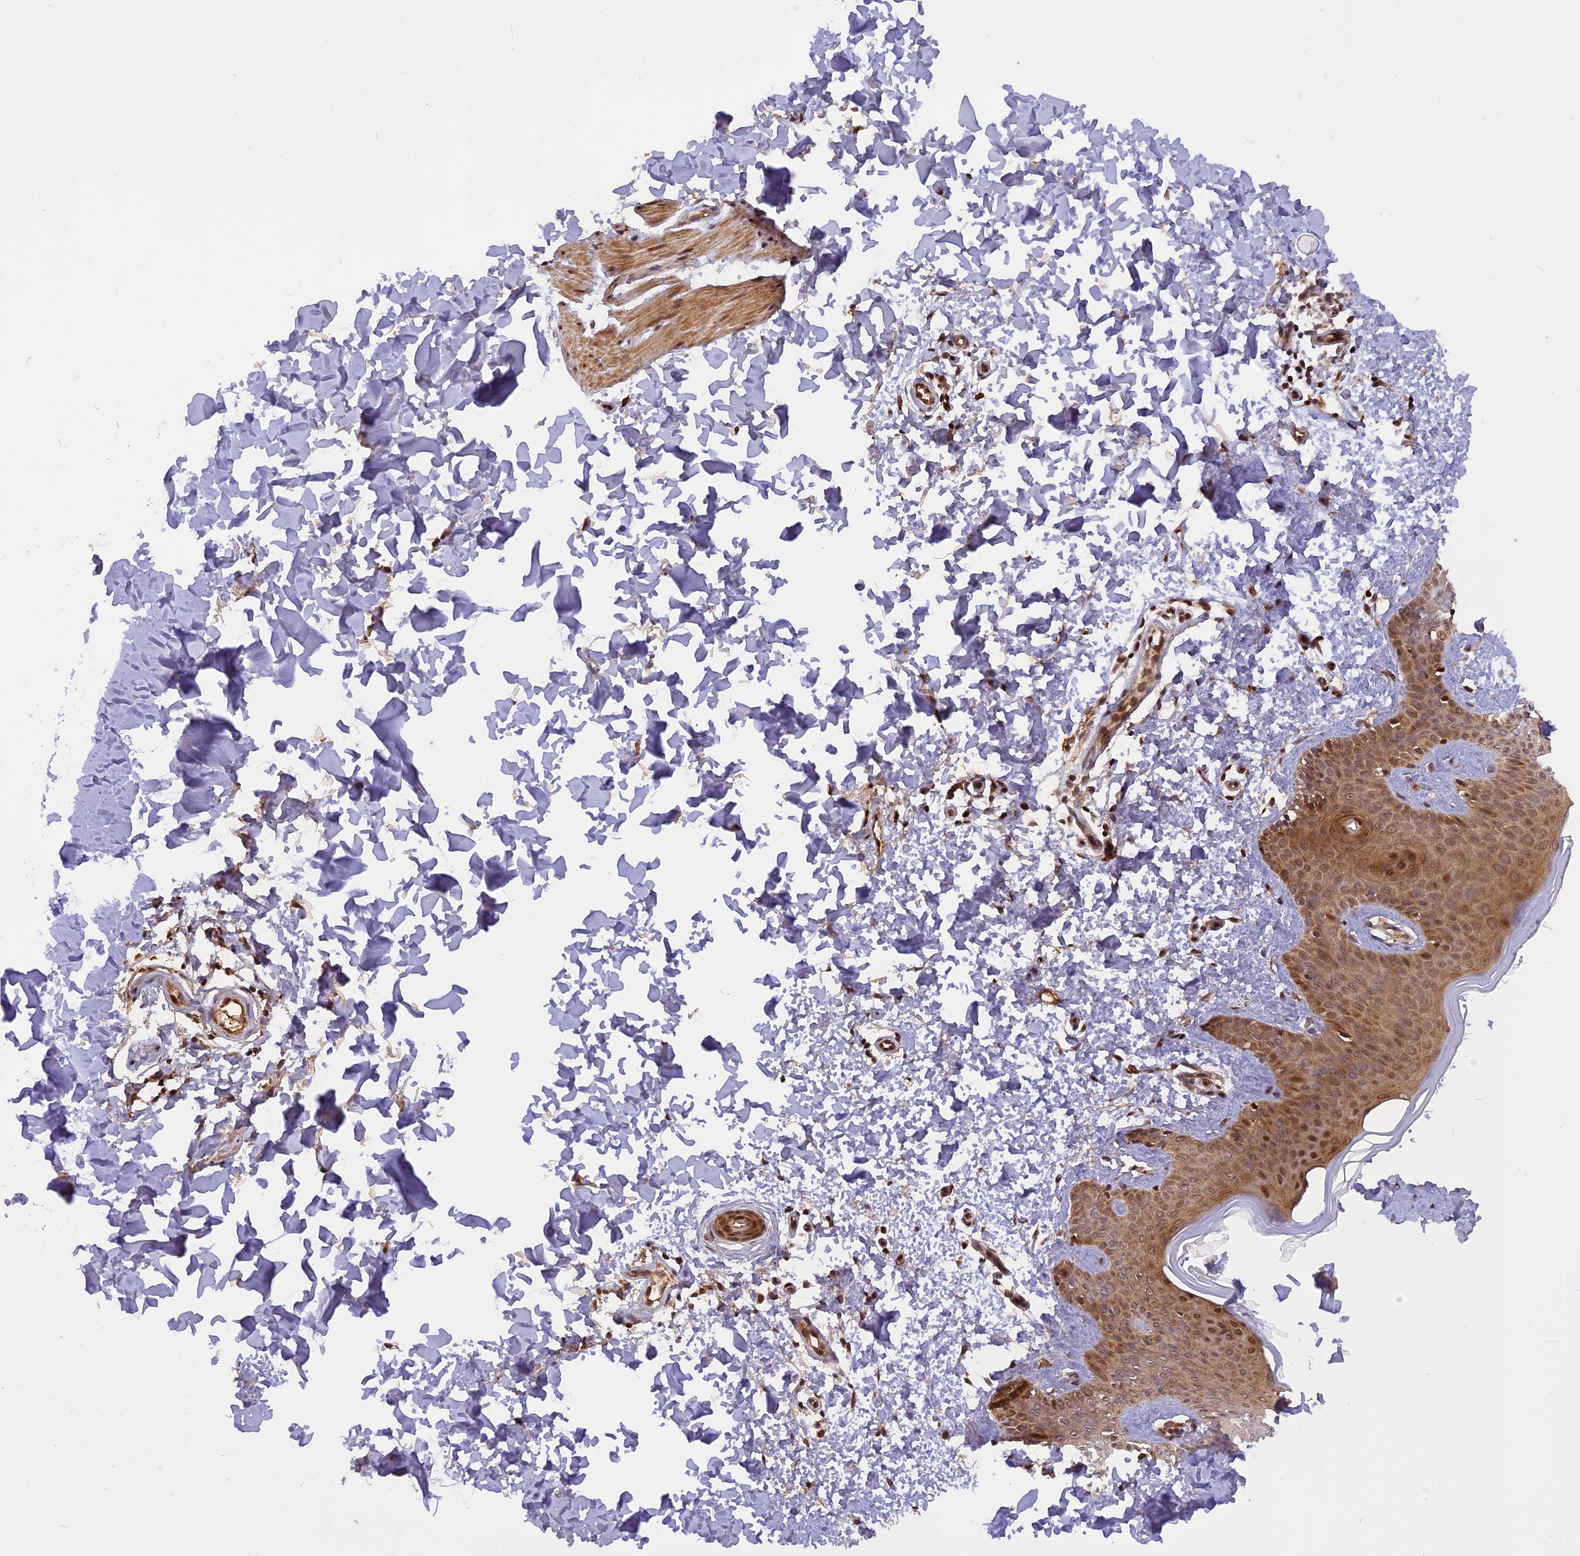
{"staining": {"intensity": "moderate", "quantity": "25%-75%", "location": "cytoplasmic/membranous"}, "tissue": "skin", "cell_type": "Fibroblasts", "image_type": "normal", "snomed": [{"axis": "morphology", "description": "Normal tissue, NOS"}, {"axis": "topography", "description": "Skin"}], "caption": "Immunohistochemical staining of benign skin exhibits 25%-75% levels of moderate cytoplasmic/membranous protein positivity in about 25%-75% of fibroblasts. Ihc stains the protein in brown and the nuclei are stained blue.", "gene": "MICALL1", "patient": {"sex": "male", "age": 36}}